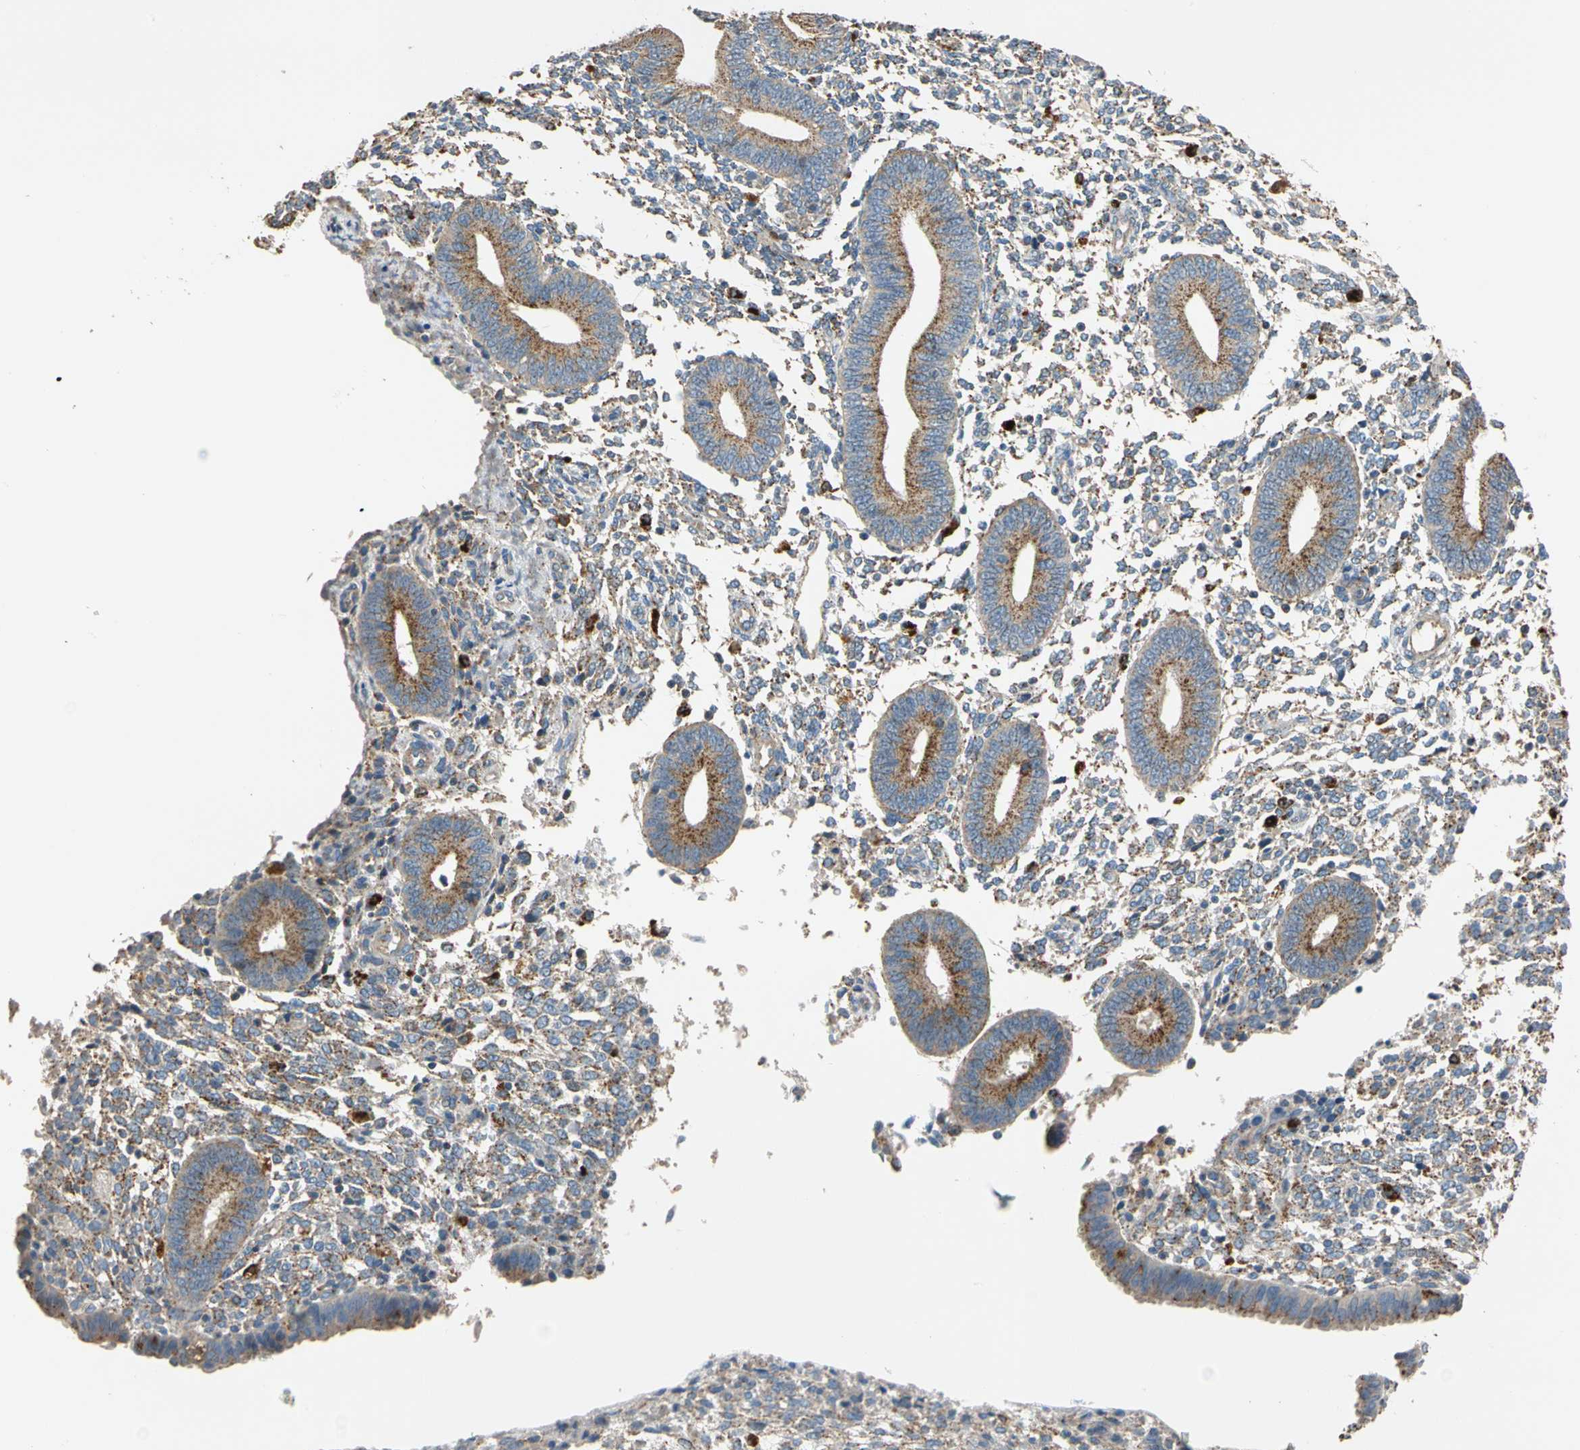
{"staining": {"intensity": "negative", "quantity": "none", "location": "none"}, "tissue": "endometrium", "cell_type": "Cells in endometrial stroma", "image_type": "normal", "snomed": [{"axis": "morphology", "description": "Normal tissue, NOS"}, {"axis": "topography", "description": "Endometrium"}], "caption": "IHC of unremarkable endometrium demonstrates no staining in cells in endometrial stroma.", "gene": "GM2A", "patient": {"sex": "female", "age": 35}}